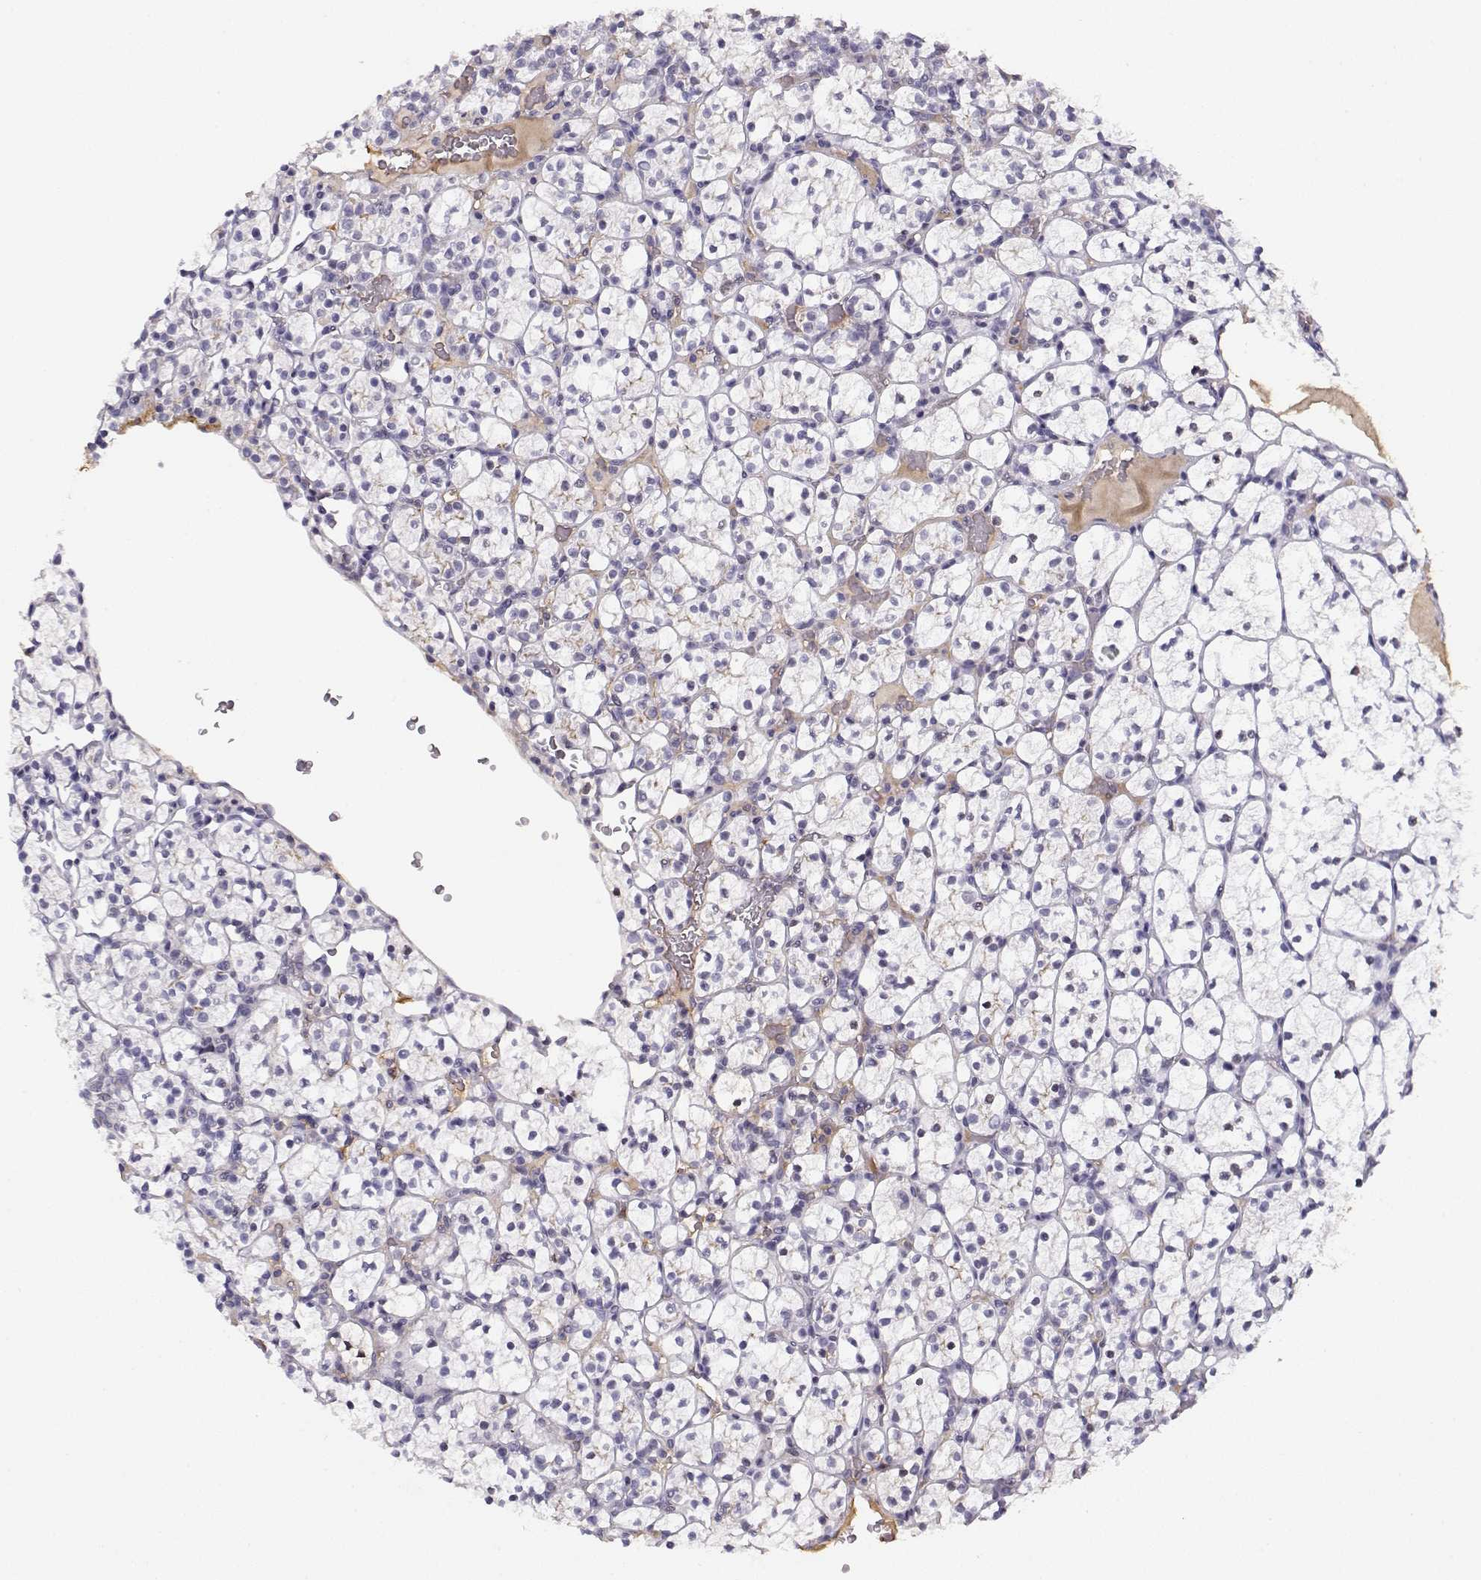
{"staining": {"intensity": "negative", "quantity": "none", "location": "none"}, "tissue": "renal cancer", "cell_type": "Tumor cells", "image_type": "cancer", "snomed": [{"axis": "morphology", "description": "Adenocarcinoma, NOS"}, {"axis": "topography", "description": "Kidney"}], "caption": "Tumor cells show no significant protein staining in renal cancer. The staining is performed using DAB brown chromogen with nuclei counter-stained in using hematoxylin.", "gene": "CRX", "patient": {"sex": "female", "age": 89}}